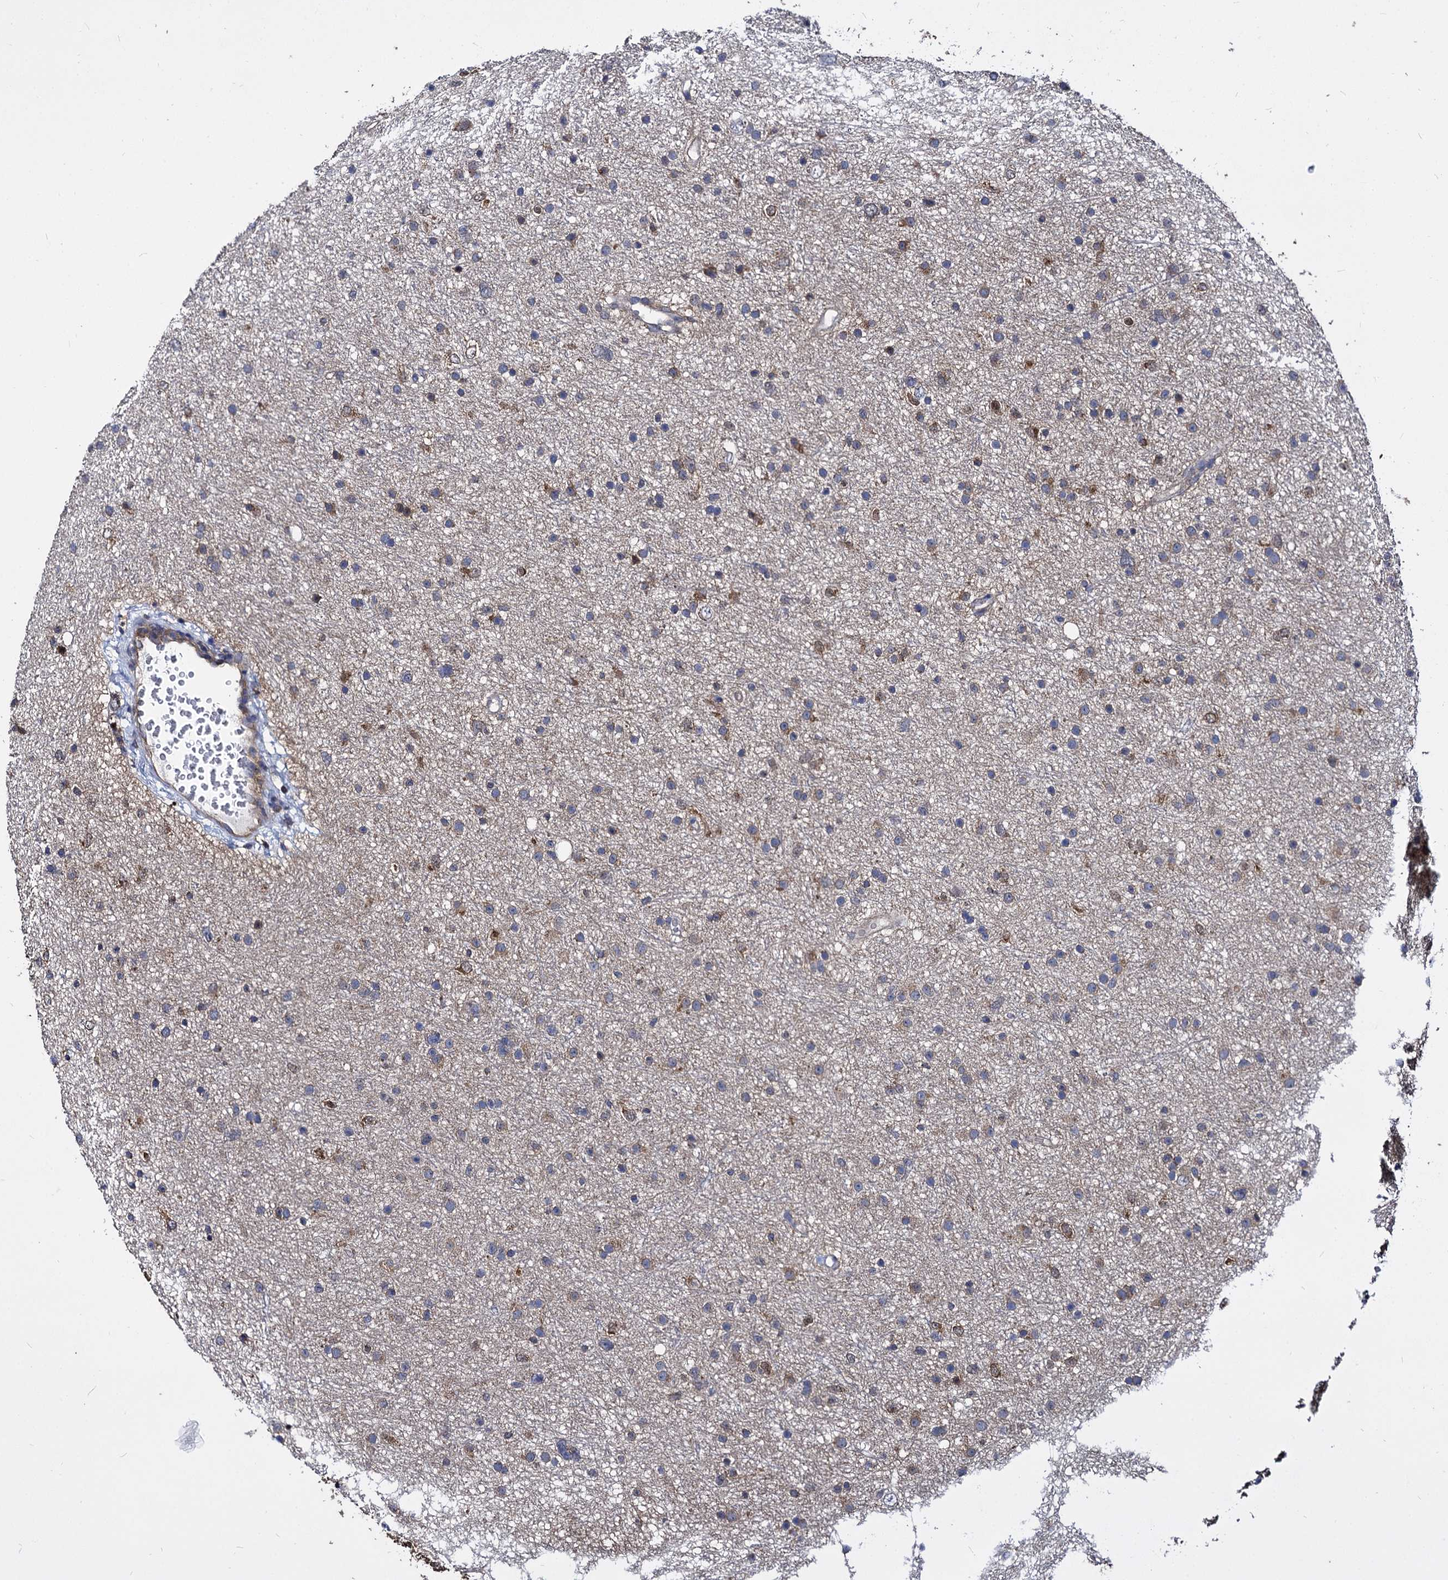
{"staining": {"intensity": "moderate", "quantity": "25%-75%", "location": "cytoplasmic/membranous"}, "tissue": "glioma", "cell_type": "Tumor cells", "image_type": "cancer", "snomed": [{"axis": "morphology", "description": "Glioma, malignant, Low grade"}, {"axis": "topography", "description": "Cerebral cortex"}], "caption": "Immunohistochemical staining of glioma demonstrates medium levels of moderate cytoplasmic/membranous positivity in about 25%-75% of tumor cells.", "gene": "NME1", "patient": {"sex": "female", "age": 39}}